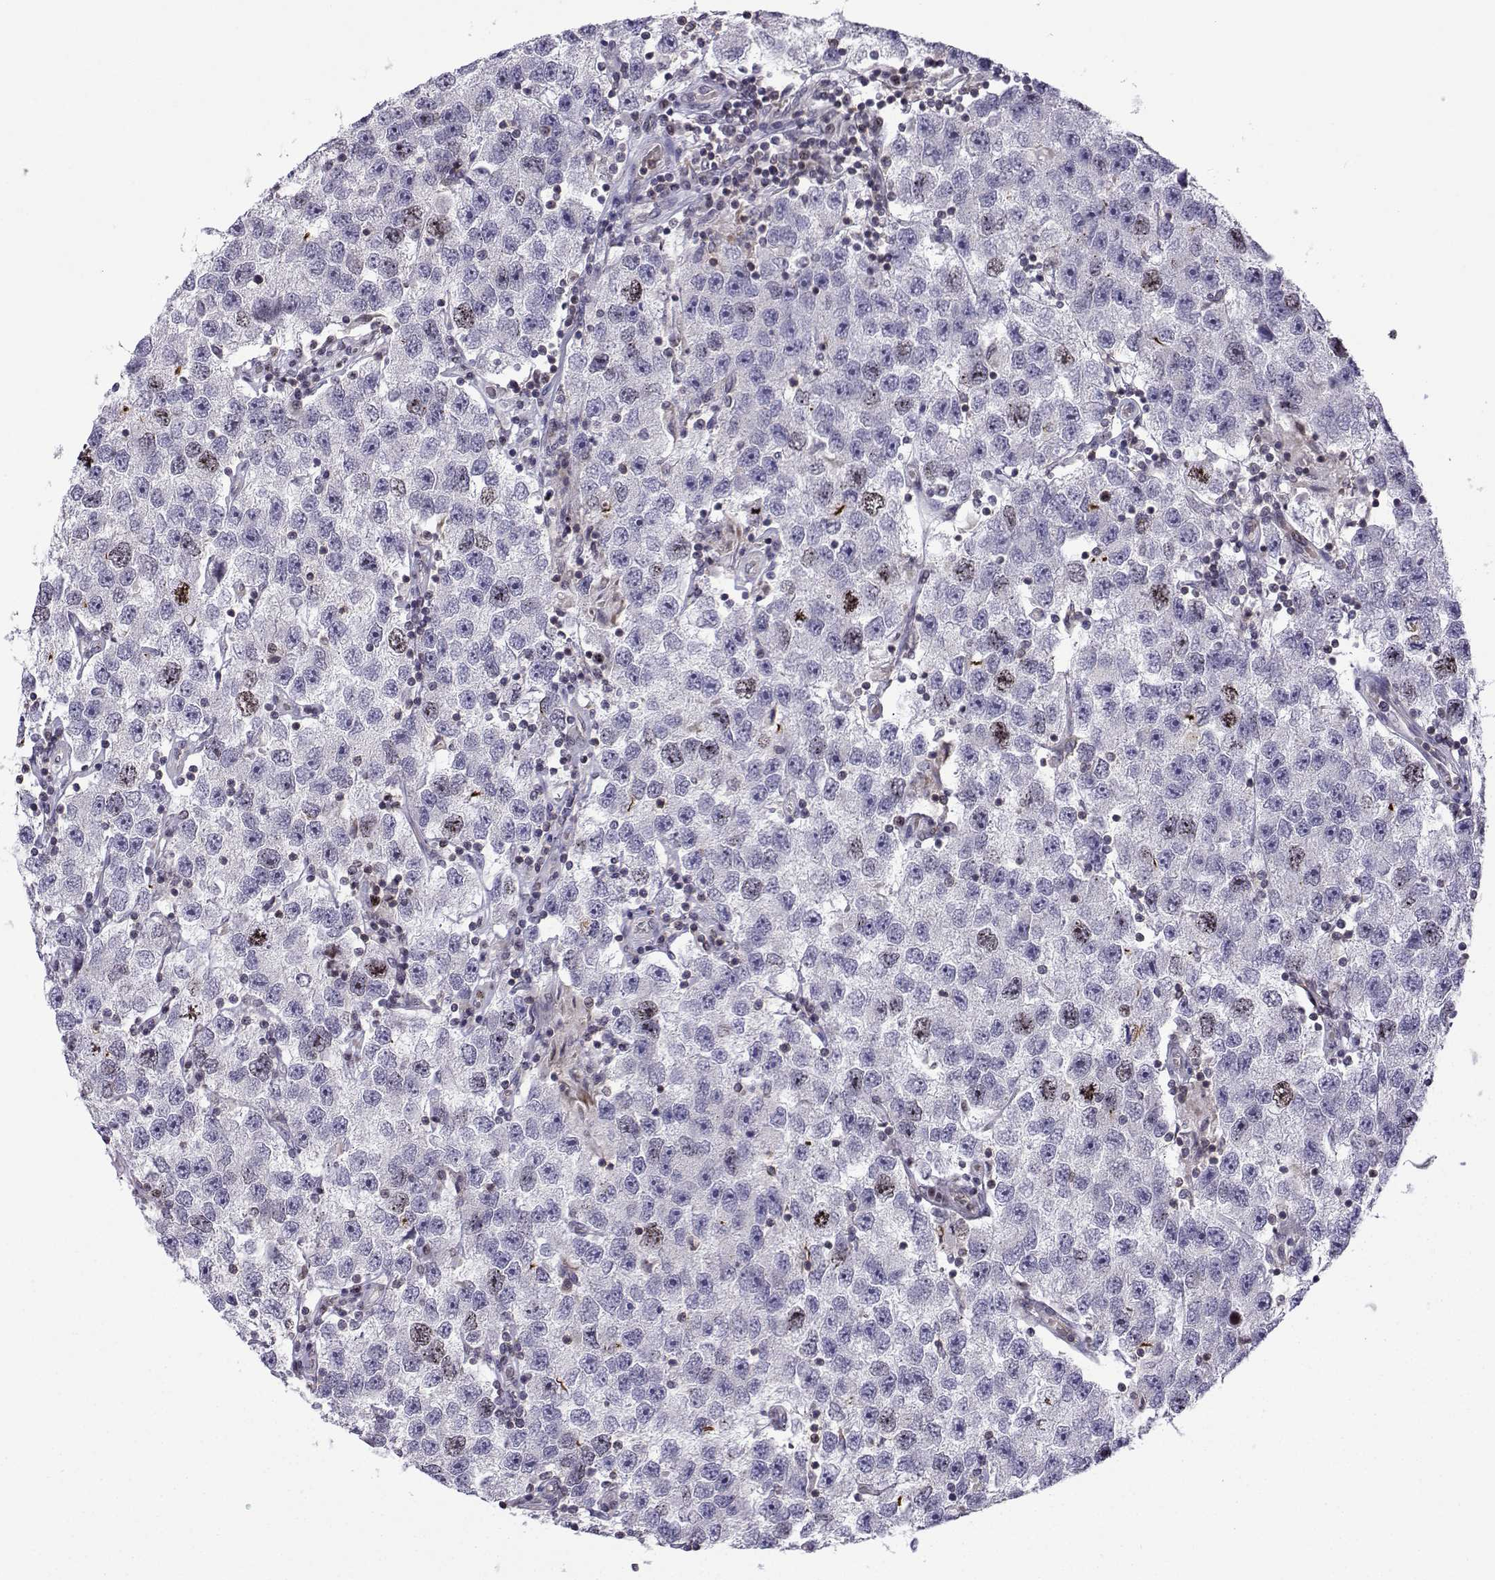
{"staining": {"intensity": "weak", "quantity": "<25%", "location": "nuclear"}, "tissue": "testis cancer", "cell_type": "Tumor cells", "image_type": "cancer", "snomed": [{"axis": "morphology", "description": "Seminoma, NOS"}, {"axis": "topography", "description": "Testis"}], "caption": "Immunohistochemical staining of human testis cancer (seminoma) demonstrates no significant staining in tumor cells.", "gene": "INCENP", "patient": {"sex": "male", "age": 26}}